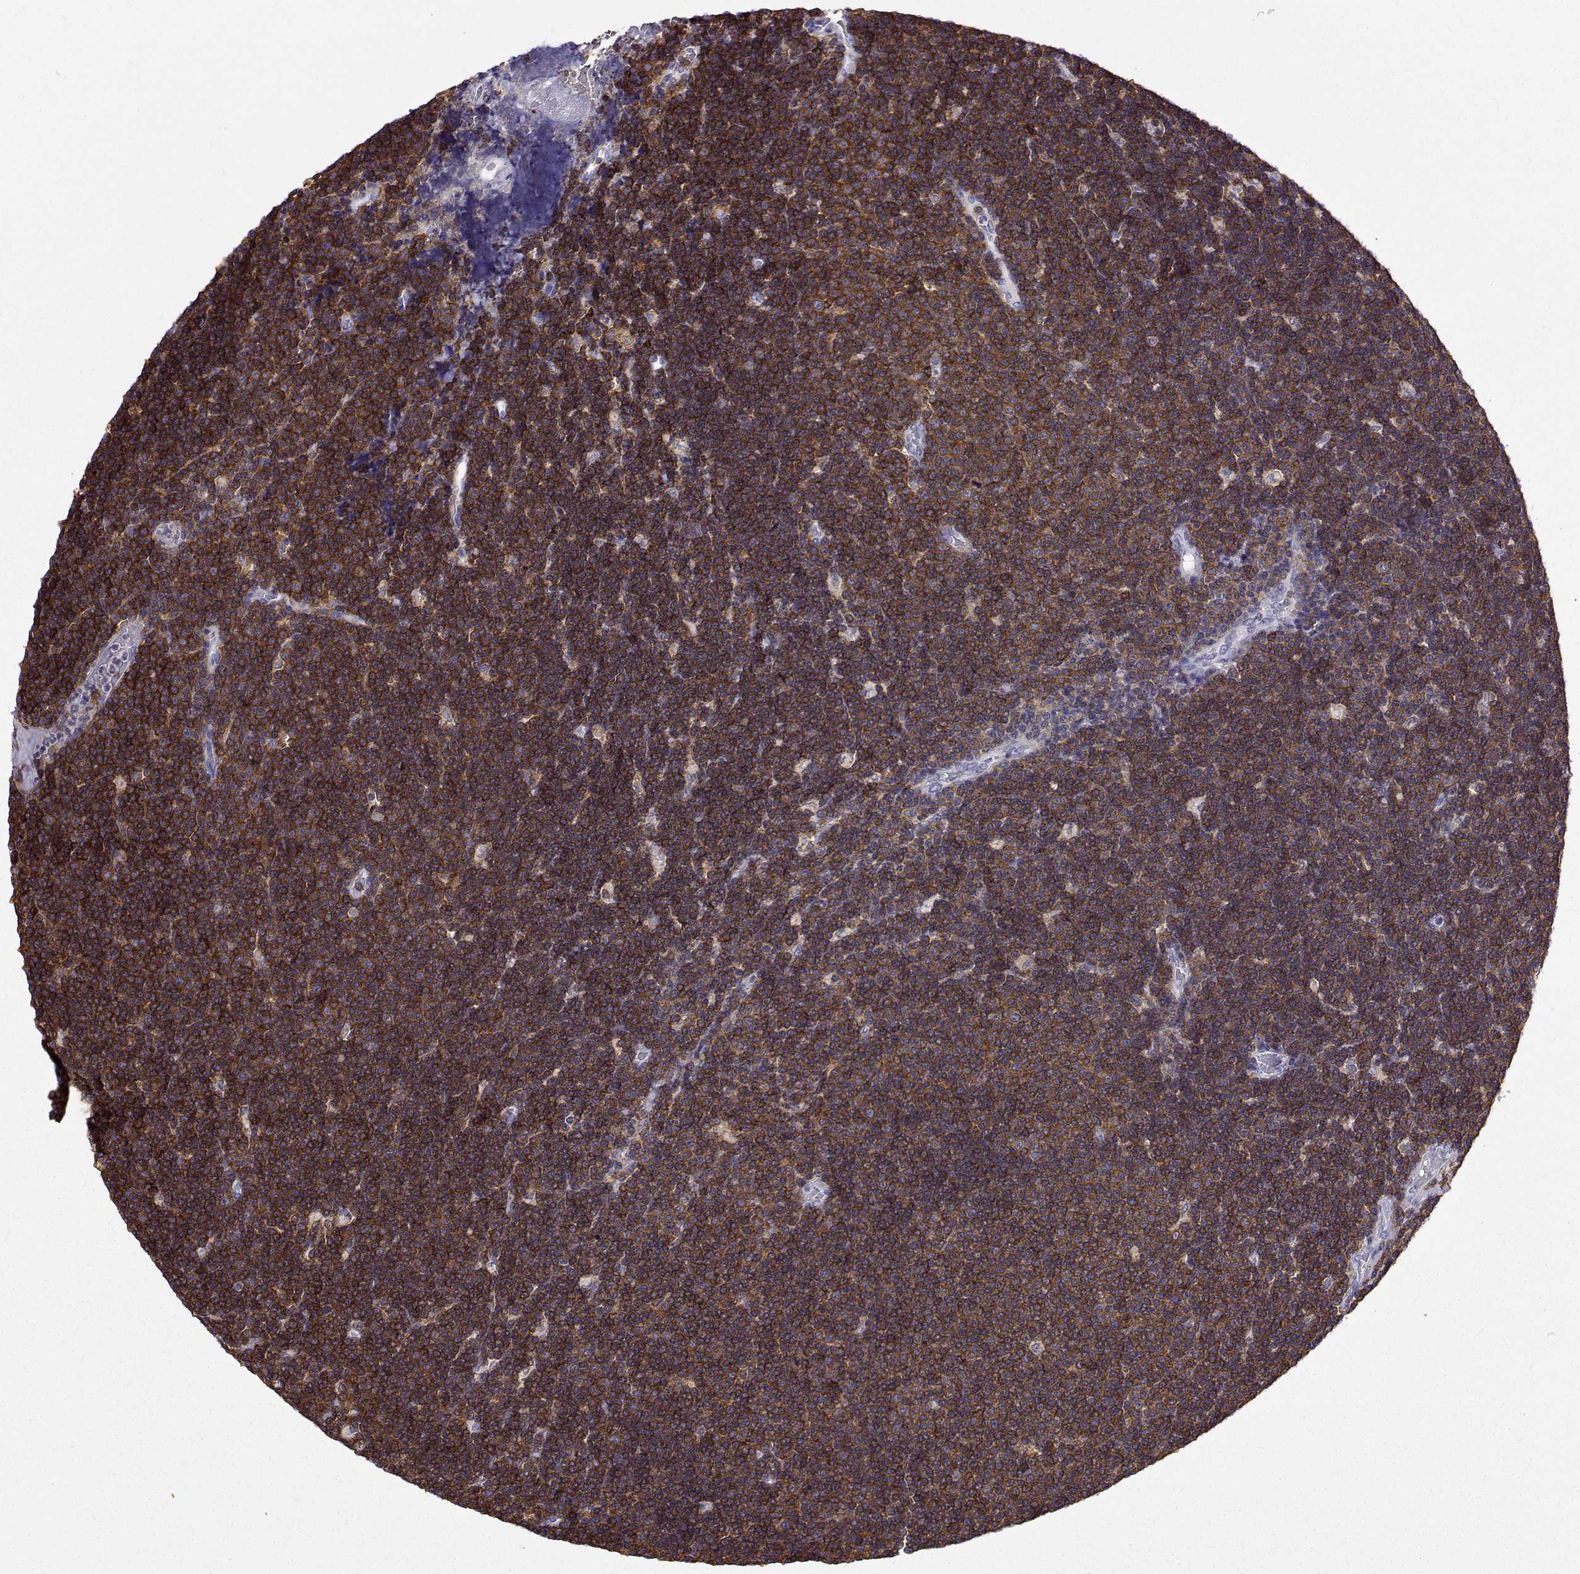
{"staining": {"intensity": "strong", "quantity": ">75%", "location": "cytoplasmic/membranous"}, "tissue": "lymphoma", "cell_type": "Tumor cells", "image_type": "cancer", "snomed": [{"axis": "morphology", "description": "Malignant lymphoma, non-Hodgkin's type, Low grade"}, {"axis": "topography", "description": "Brain"}], "caption": "Immunohistochemical staining of human low-grade malignant lymphoma, non-Hodgkin's type displays strong cytoplasmic/membranous protein staining in approximately >75% of tumor cells.", "gene": "DOCK10", "patient": {"sex": "female", "age": 66}}